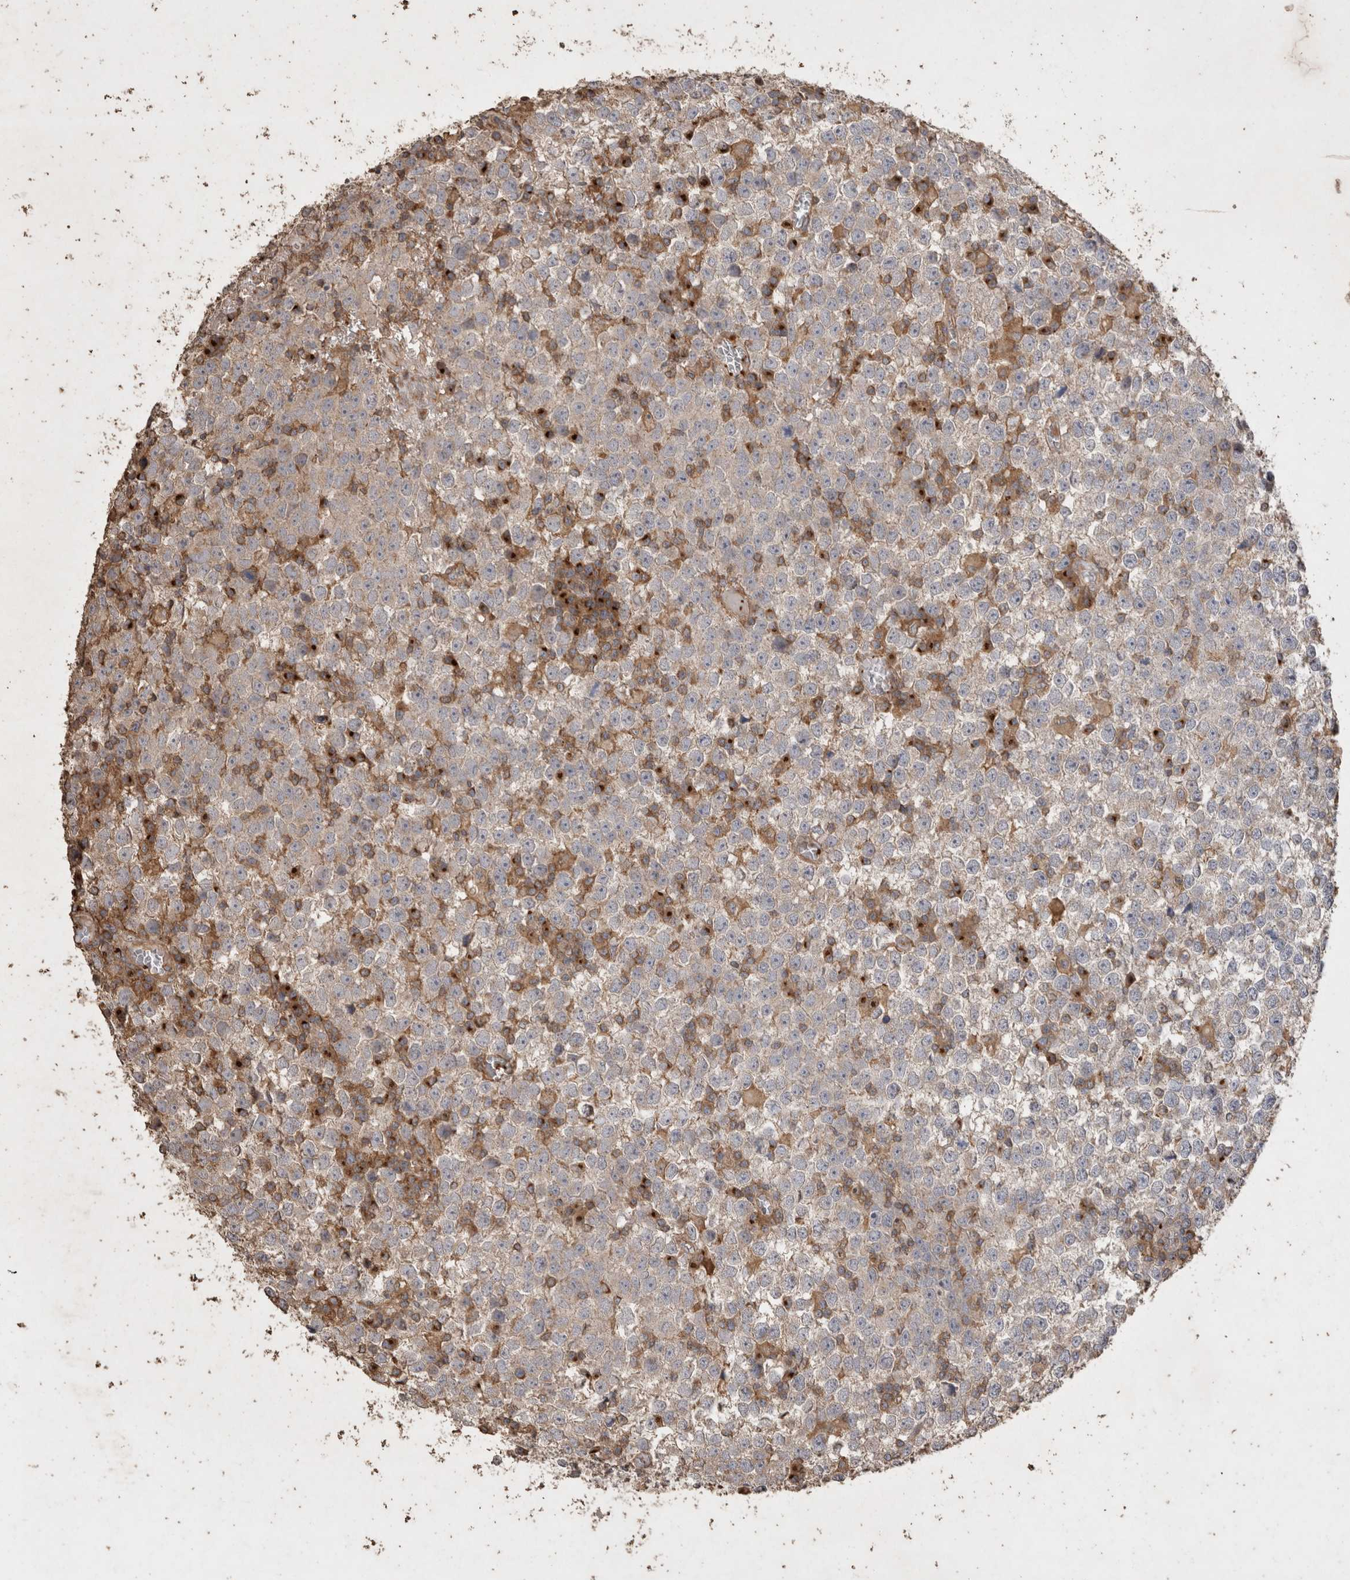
{"staining": {"intensity": "weak", "quantity": "<25%", "location": "cytoplasmic/membranous"}, "tissue": "testis cancer", "cell_type": "Tumor cells", "image_type": "cancer", "snomed": [{"axis": "morphology", "description": "Seminoma, NOS"}, {"axis": "topography", "description": "Testis"}], "caption": "Tumor cells are negative for brown protein staining in testis cancer.", "gene": "SNX31", "patient": {"sex": "male", "age": 65}}